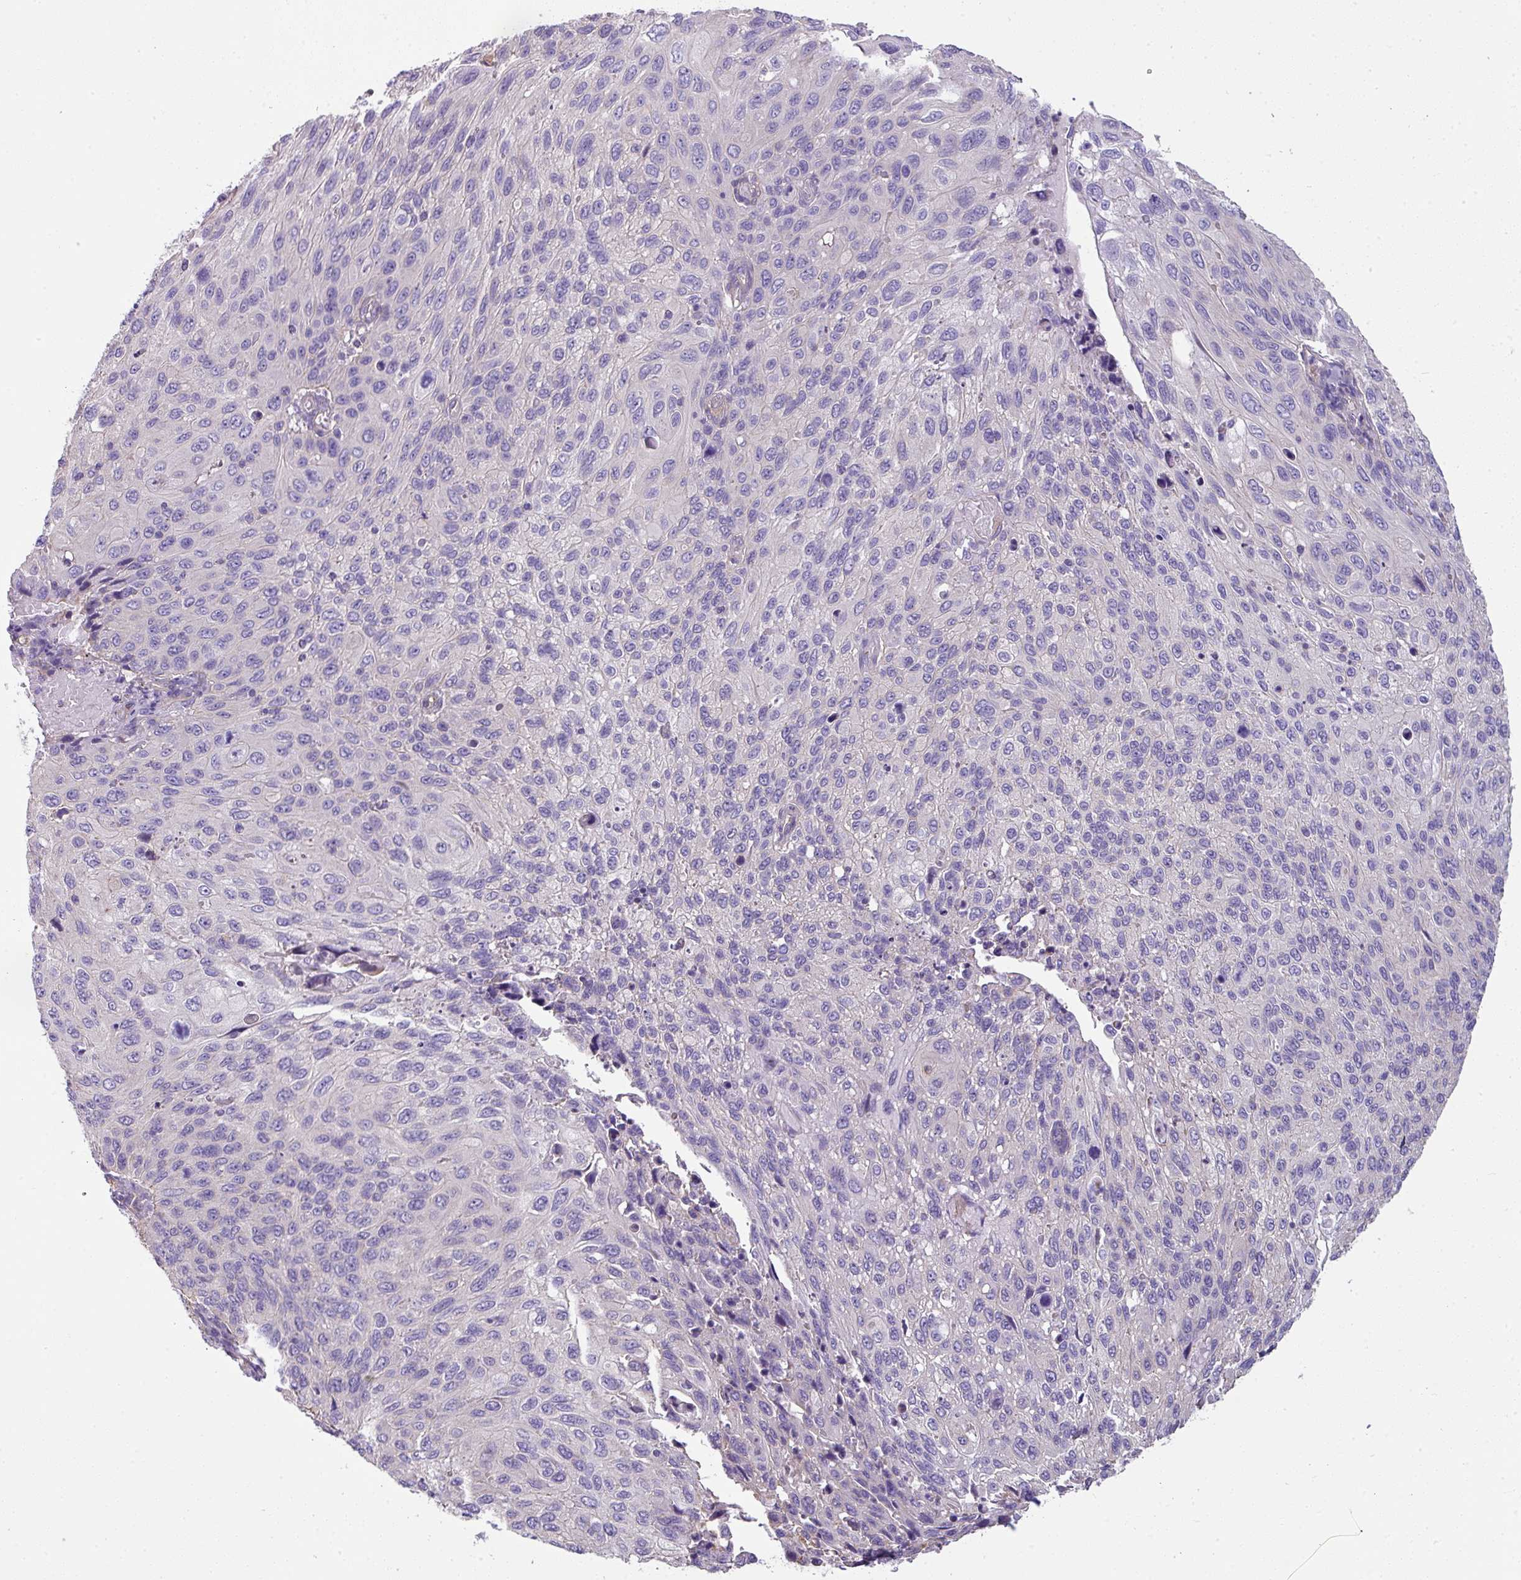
{"staining": {"intensity": "negative", "quantity": "none", "location": "none"}, "tissue": "cervical cancer", "cell_type": "Tumor cells", "image_type": "cancer", "snomed": [{"axis": "morphology", "description": "Squamous cell carcinoma, NOS"}, {"axis": "topography", "description": "Cervix"}], "caption": "Immunohistochemical staining of human cervical cancer displays no significant expression in tumor cells.", "gene": "PALS2", "patient": {"sex": "female", "age": 70}}